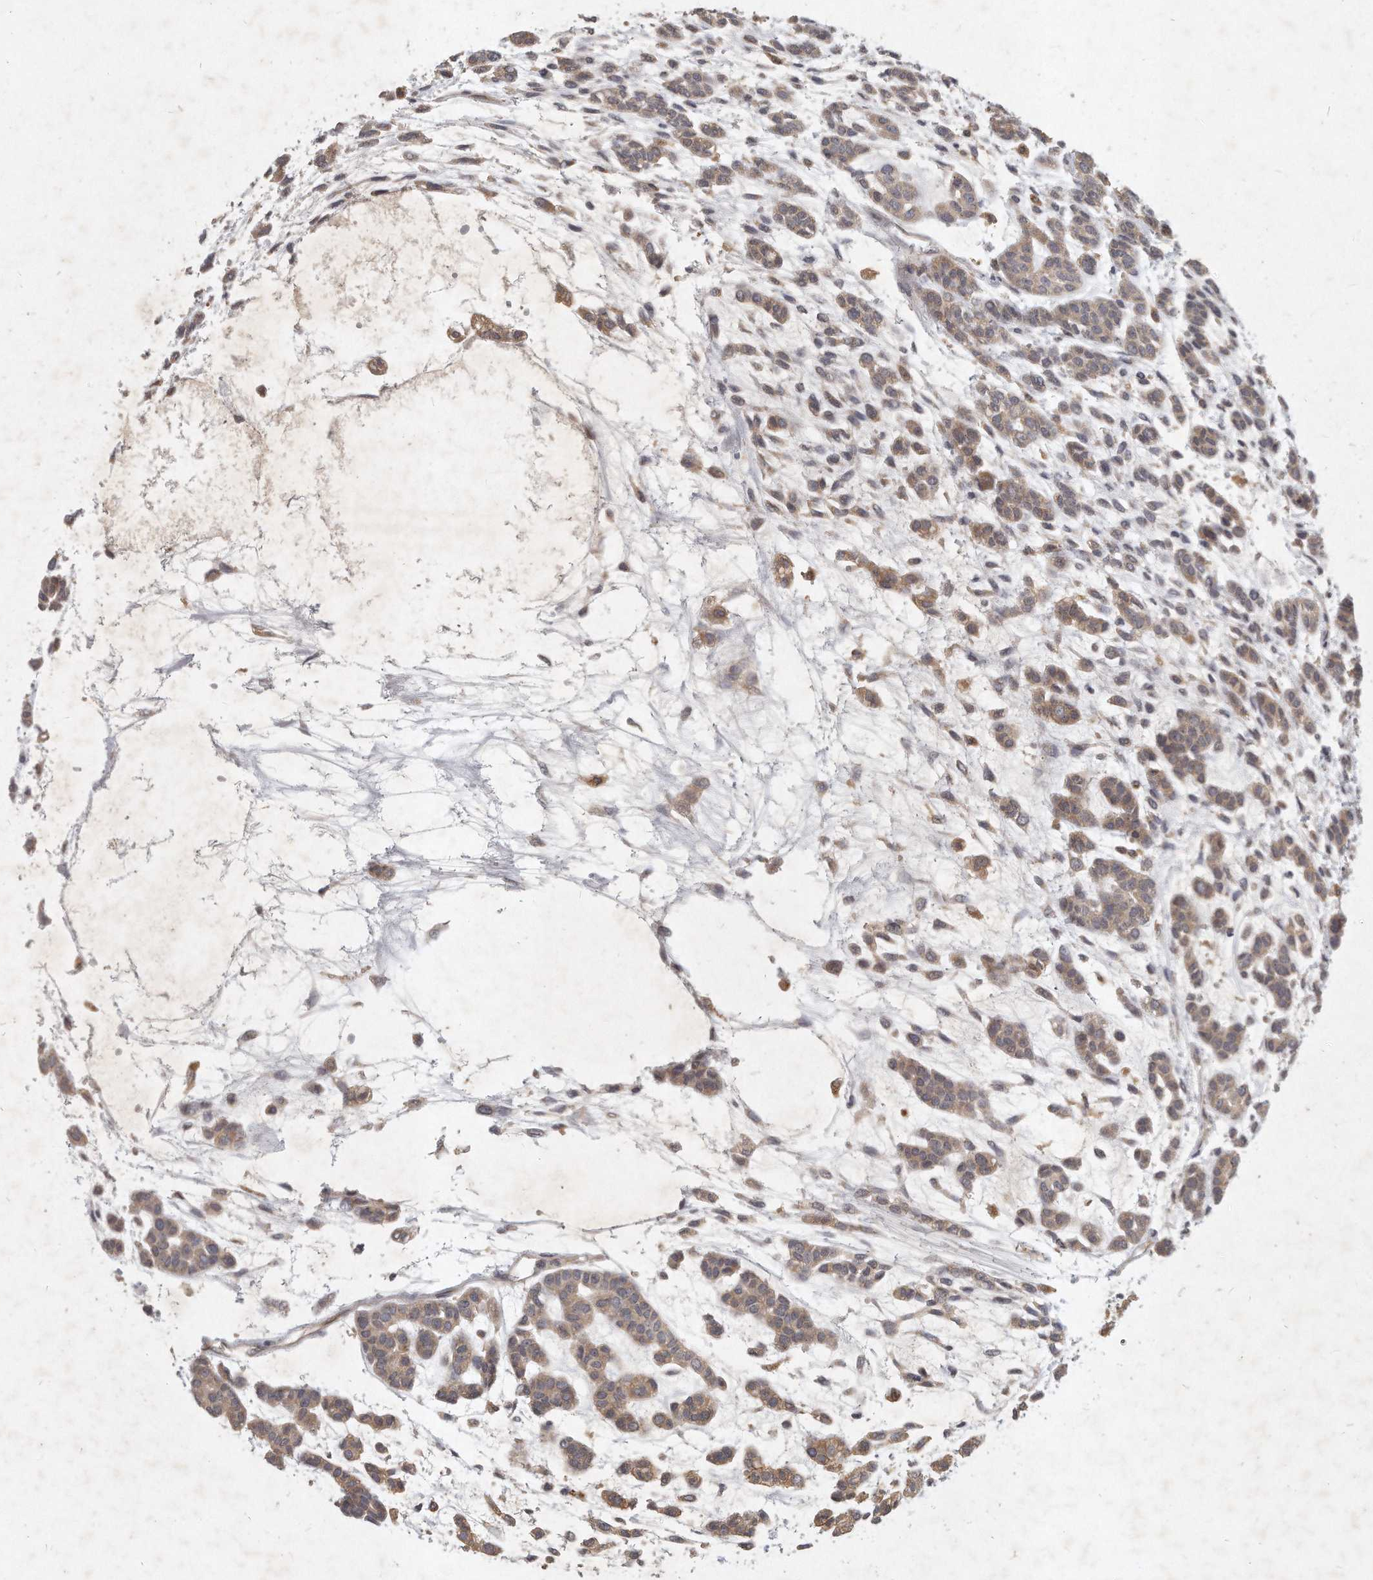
{"staining": {"intensity": "moderate", "quantity": ">75%", "location": "cytoplasmic/membranous"}, "tissue": "head and neck cancer", "cell_type": "Tumor cells", "image_type": "cancer", "snomed": [{"axis": "morphology", "description": "Adenocarcinoma, NOS"}, {"axis": "morphology", "description": "Adenoma, NOS"}, {"axis": "topography", "description": "Head-Neck"}], "caption": "Immunohistochemical staining of human adenocarcinoma (head and neck) reveals moderate cytoplasmic/membranous protein expression in about >75% of tumor cells. The protein is shown in brown color, while the nuclei are stained blue.", "gene": "LGALS8", "patient": {"sex": "female", "age": 55}}